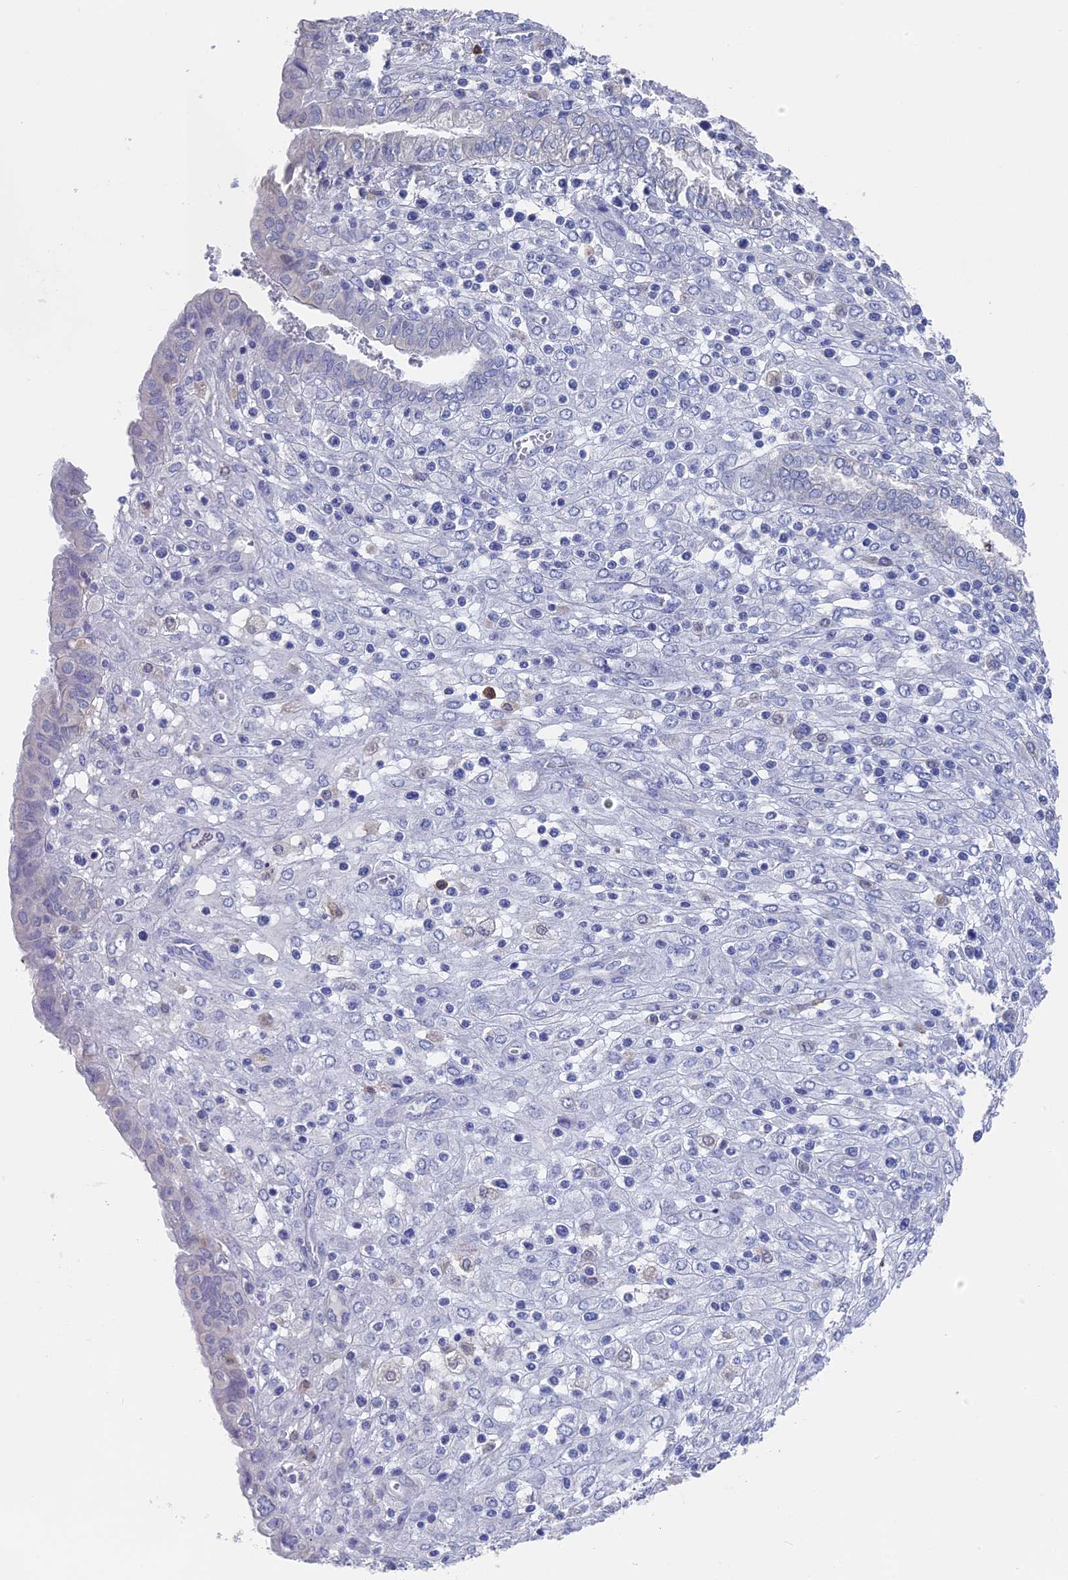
{"staining": {"intensity": "negative", "quantity": "none", "location": "none"}, "tissue": "endometrial cancer", "cell_type": "Tumor cells", "image_type": "cancer", "snomed": [{"axis": "morphology", "description": "Normal tissue, NOS"}, {"axis": "morphology", "description": "Adenocarcinoma, NOS"}, {"axis": "topography", "description": "Endometrium"}], "caption": "This is an IHC photomicrograph of human endometrial adenocarcinoma. There is no expression in tumor cells.", "gene": "NCF4", "patient": {"sex": "female", "age": 53}}